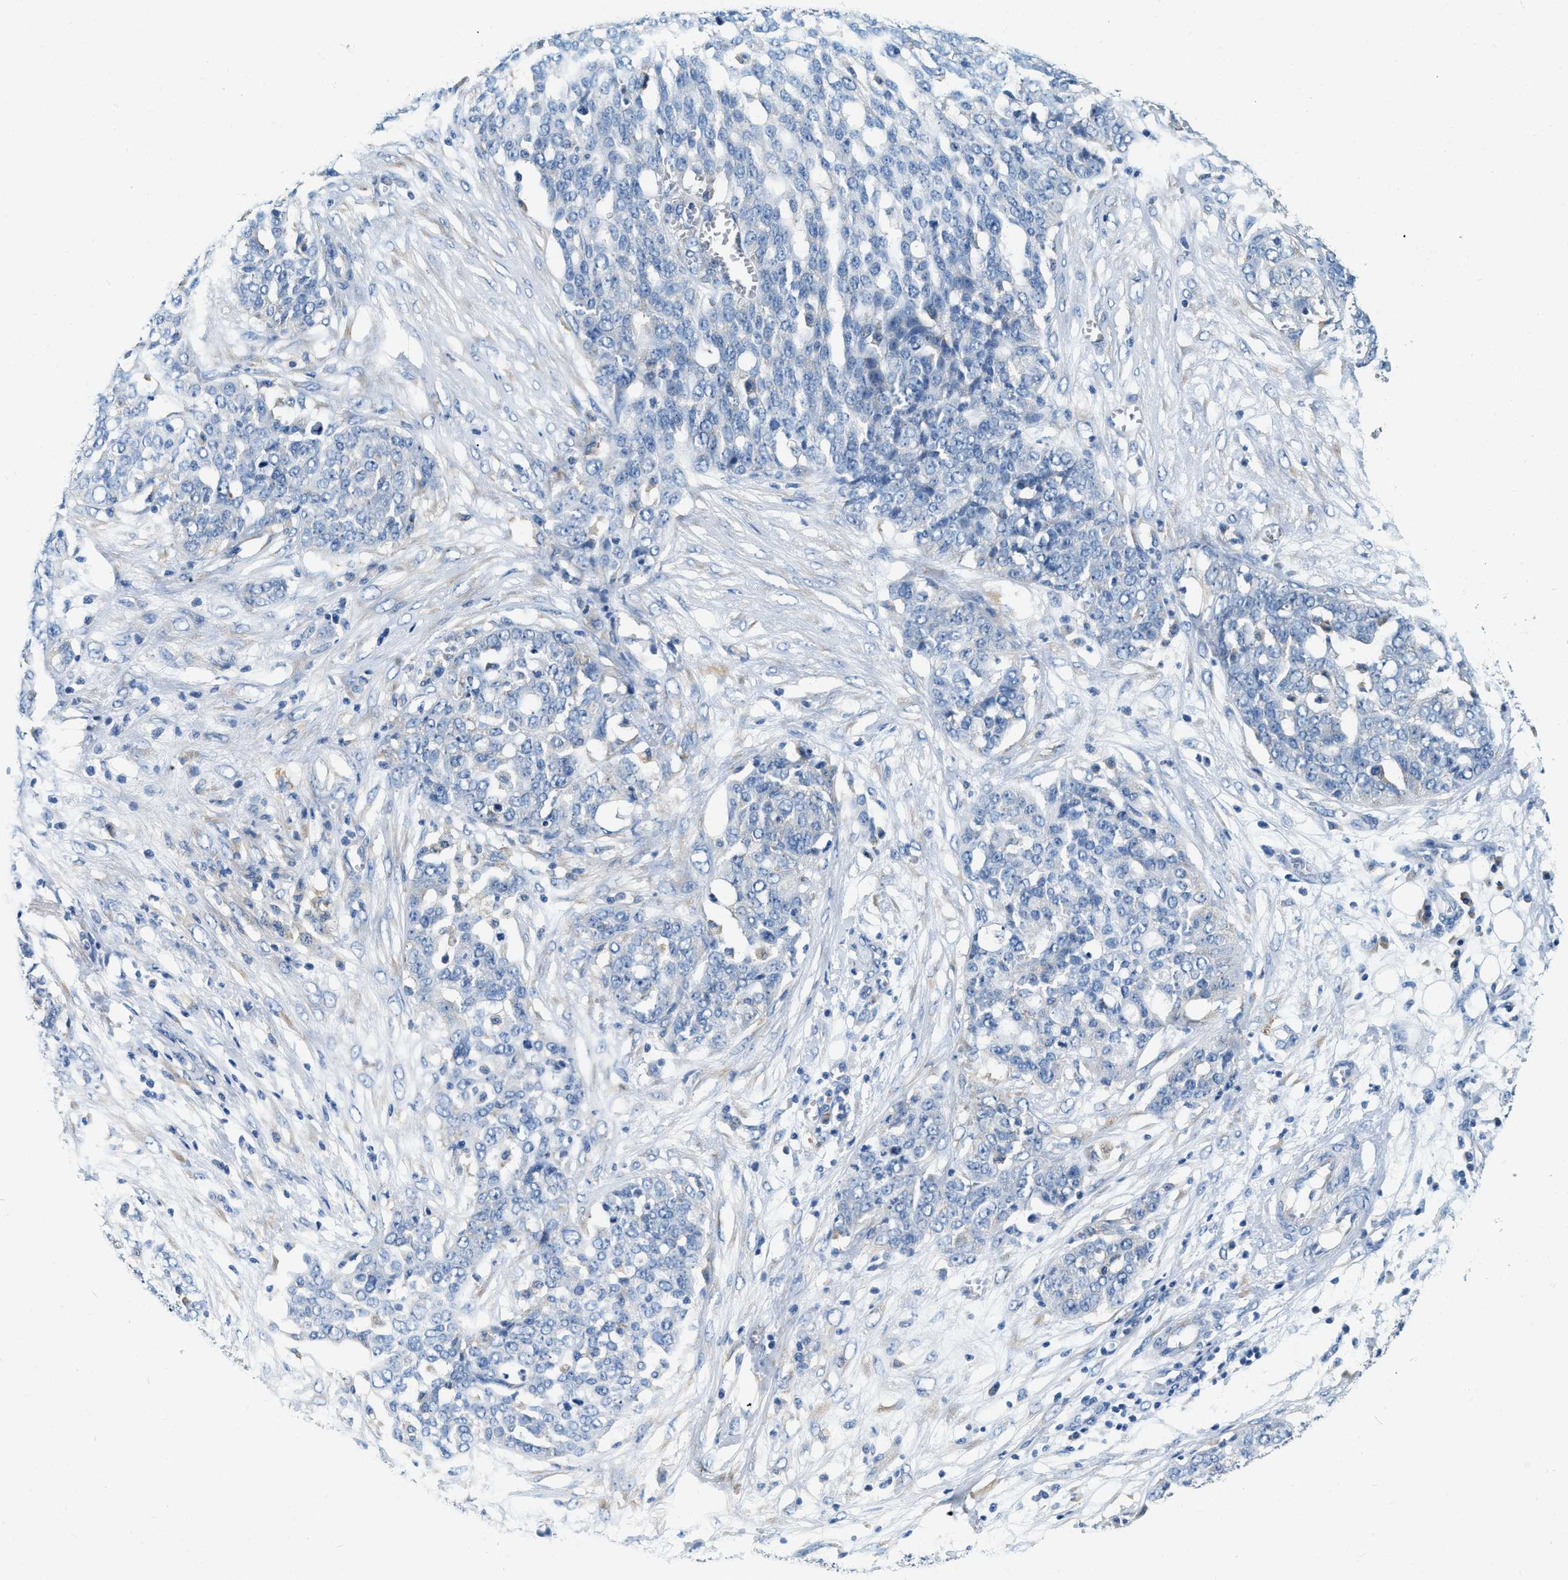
{"staining": {"intensity": "negative", "quantity": "none", "location": "none"}, "tissue": "ovarian cancer", "cell_type": "Tumor cells", "image_type": "cancer", "snomed": [{"axis": "morphology", "description": "Cystadenocarcinoma, serous, NOS"}, {"axis": "topography", "description": "Soft tissue"}, {"axis": "topography", "description": "Ovary"}], "caption": "High power microscopy micrograph of an IHC histopathology image of ovarian cancer, revealing no significant positivity in tumor cells. (Brightfield microscopy of DAB immunohistochemistry at high magnification).", "gene": "EIF2AK2", "patient": {"sex": "female", "age": 57}}